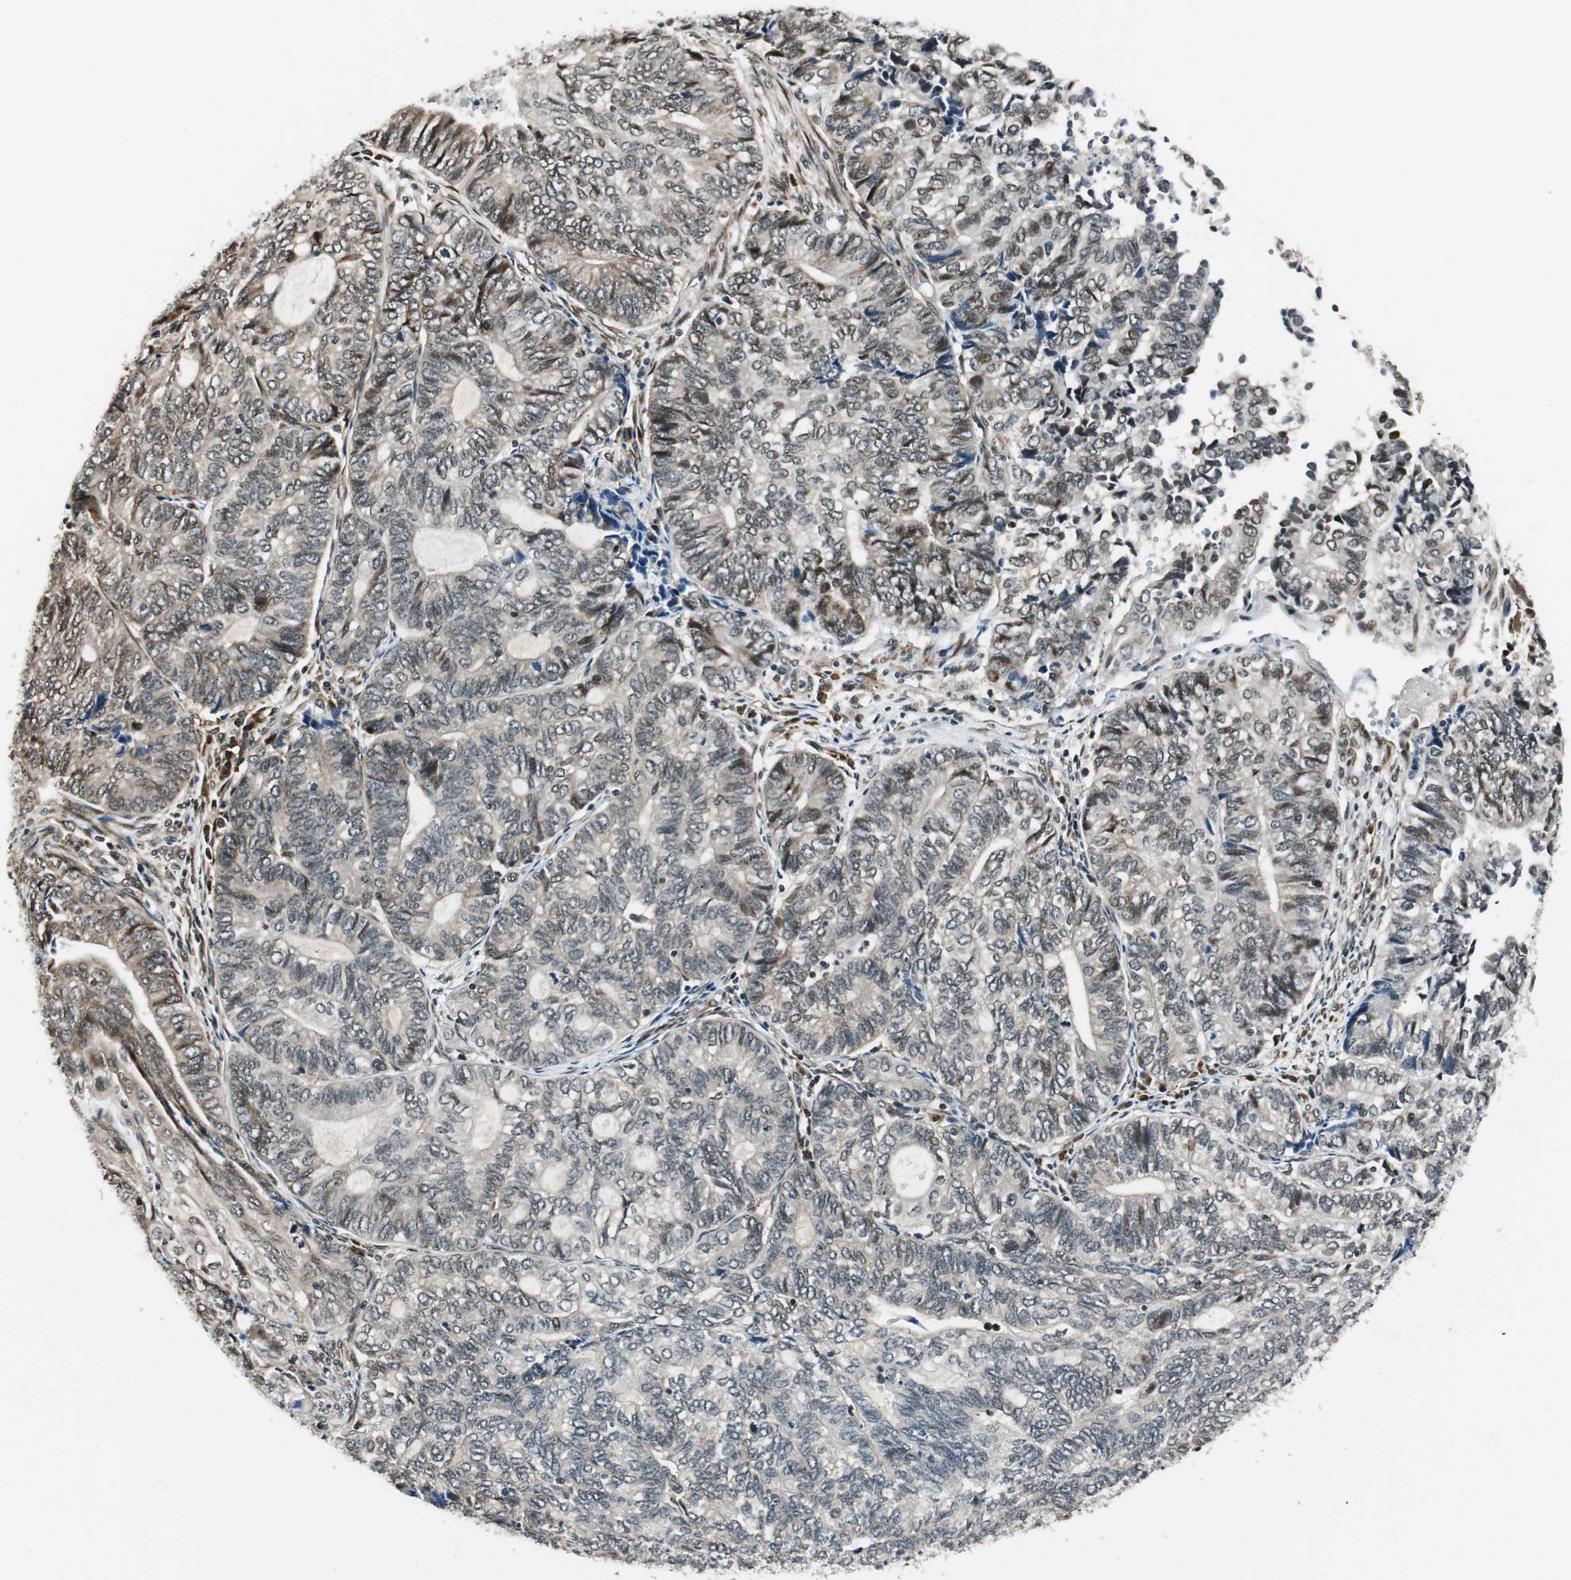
{"staining": {"intensity": "moderate", "quantity": "<25%", "location": "cytoplasmic/membranous,nuclear"}, "tissue": "endometrial cancer", "cell_type": "Tumor cells", "image_type": "cancer", "snomed": [{"axis": "morphology", "description": "Adenocarcinoma, NOS"}, {"axis": "topography", "description": "Uterus"}, {"axis": "topography", "description": "Endometrium"}], "caption": "Approximately <25% of tumor cells in human endometrial cancer (adenocarcinoma) display moderate cytoplasmic/membranous and nuclear protein staining as visualized by brown immunohistochemical staining.", "gene": "RING1", "patient": {"sex": "female", "age": 70}}